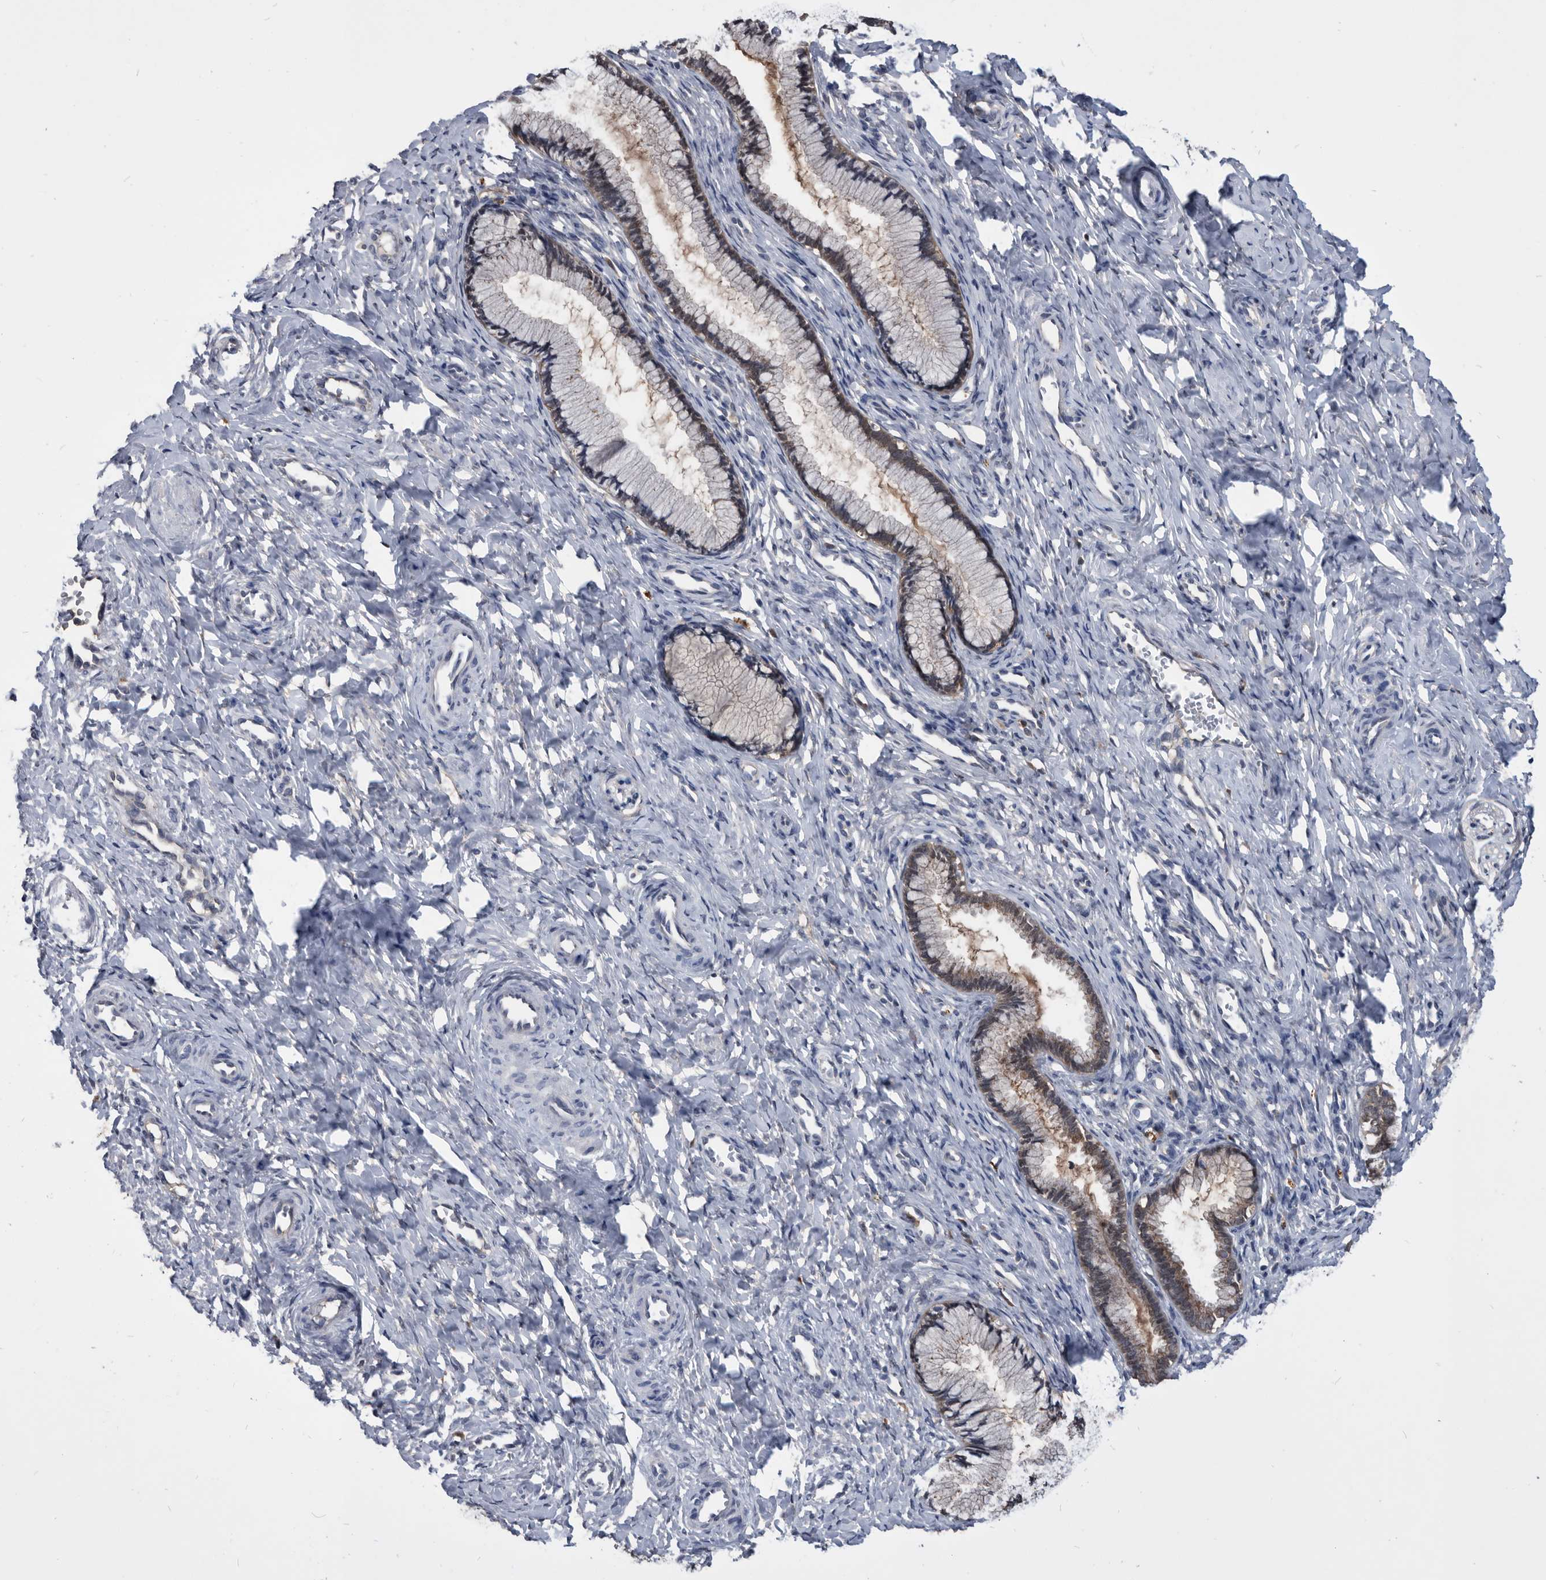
{"staining": {"intensity": "weak", "quantity": "25%-75%", "location": "cytoplasmic/membranous"}, "tissue": "cervix", "cell_type": "Glandular cells", "image_type": "normal", "snomed": [{"axis": "morphology", "description": "Normal tissue, NOS"}, {"axis": "topography", "description": "Cervix"}], "caption": "Immunohistochemical staining of benign human cervix demonstrates weak cytoplasmic/membranous protein staining in about 25%-75% of glandular cells. (IHC, brightfield microscopy, high magnification).", "gene": "PDXK", "patient": {"sex": "female", "age": 27}}